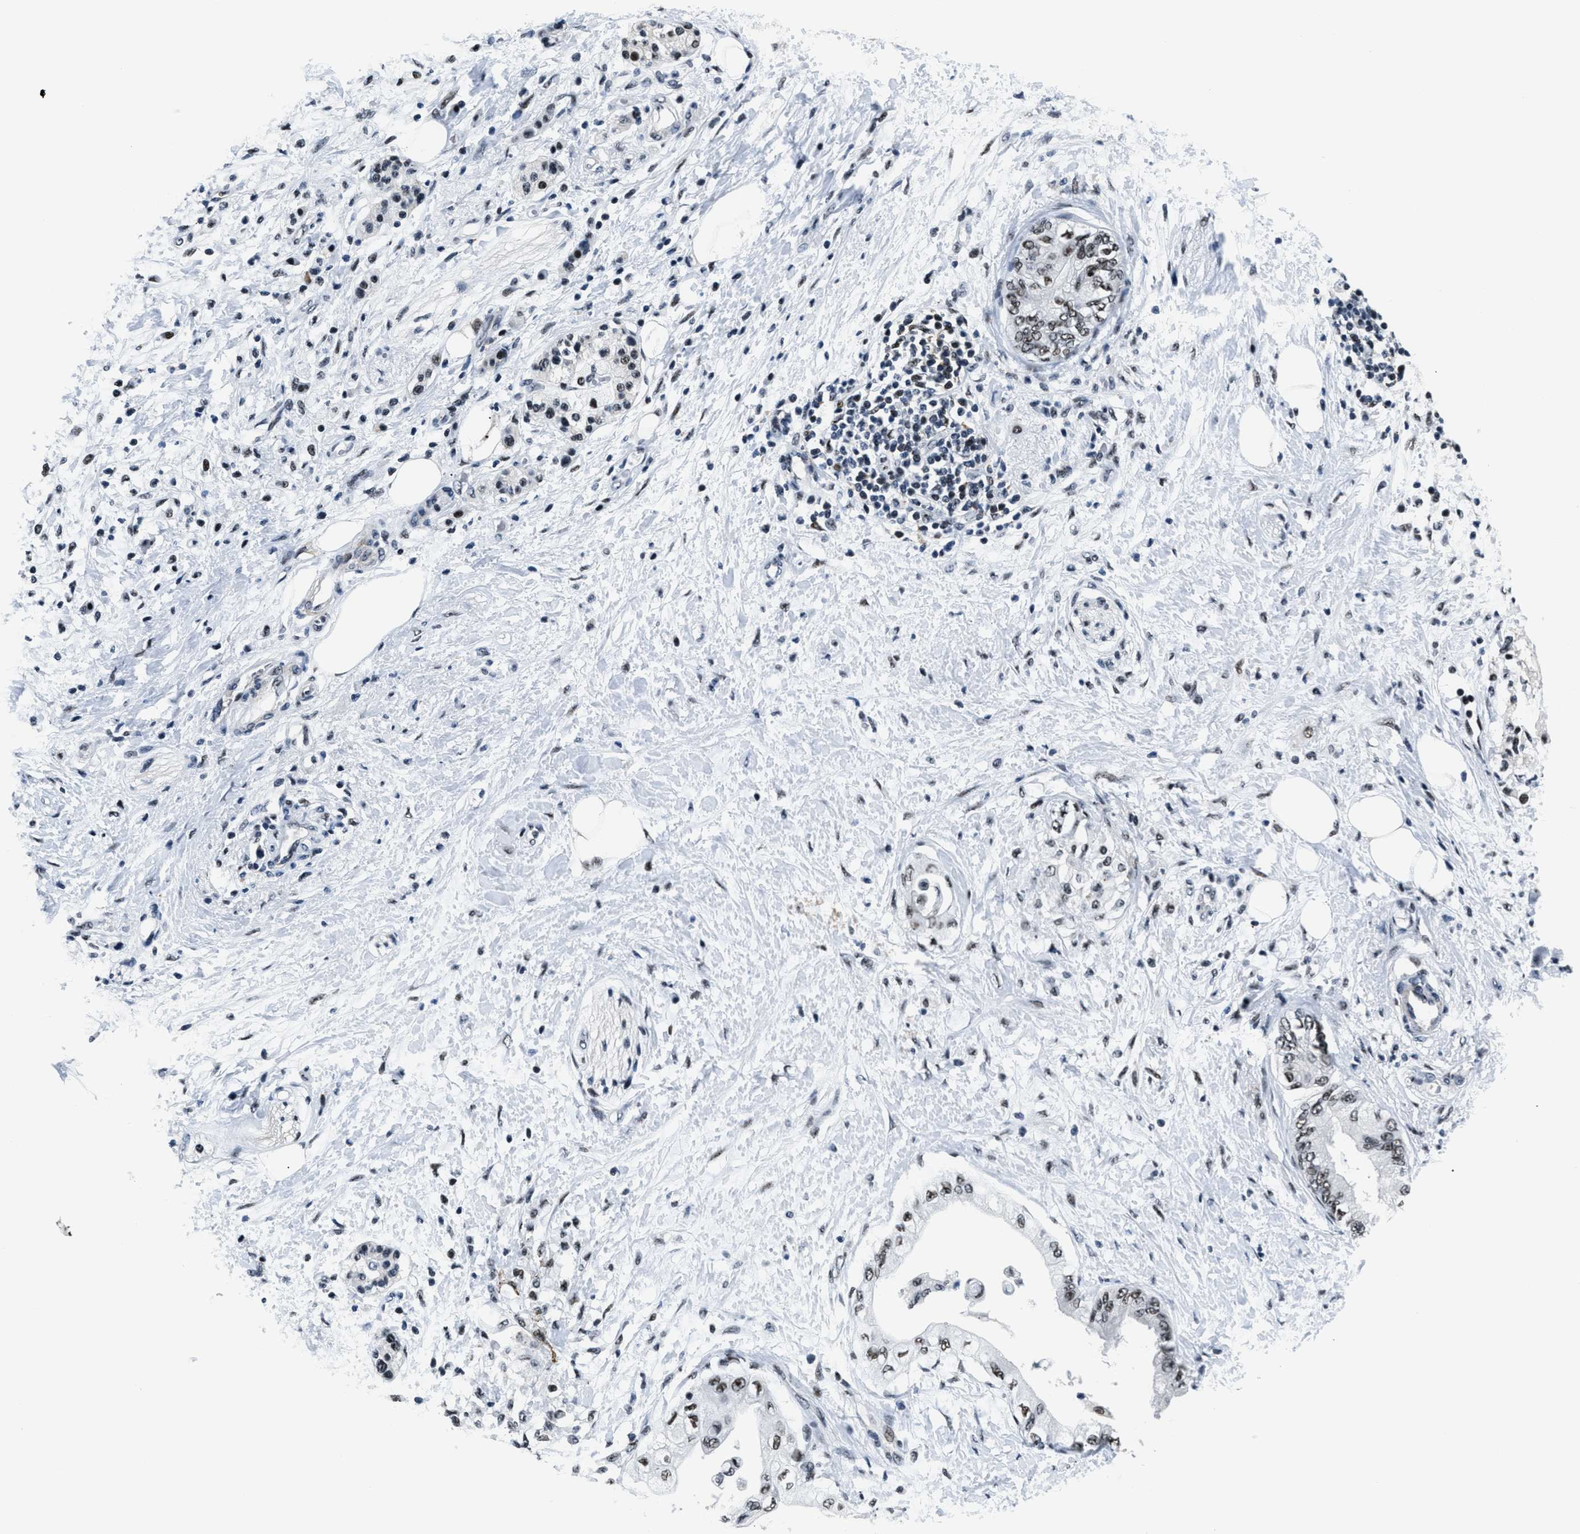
{"staining": {"intensity": "strong", "quantity": ">75%", "location": "nuclear"}, "tissue": "pancreatic cancer", "cell_type": "Tumor cells", "image_type": "cancer", "snomed": [{"axis": "morphology", "description": "Normal tissue, NOS"}, {"axis": "morphology", "description": "Adenocarcinoma, NOS"}, {"axis": "topography", "description": "Pancreas"}, {"axis": "topography", "description": "Duodenum"}], "caption": "Adenocarcinoma (pancreatic) stained for a protein (brown) demonstrates strong nuclear positive positivity in about >75% of tumor cells.", "gene": "SMARCB1", "patient": {"sex": "female", "age": 60}}